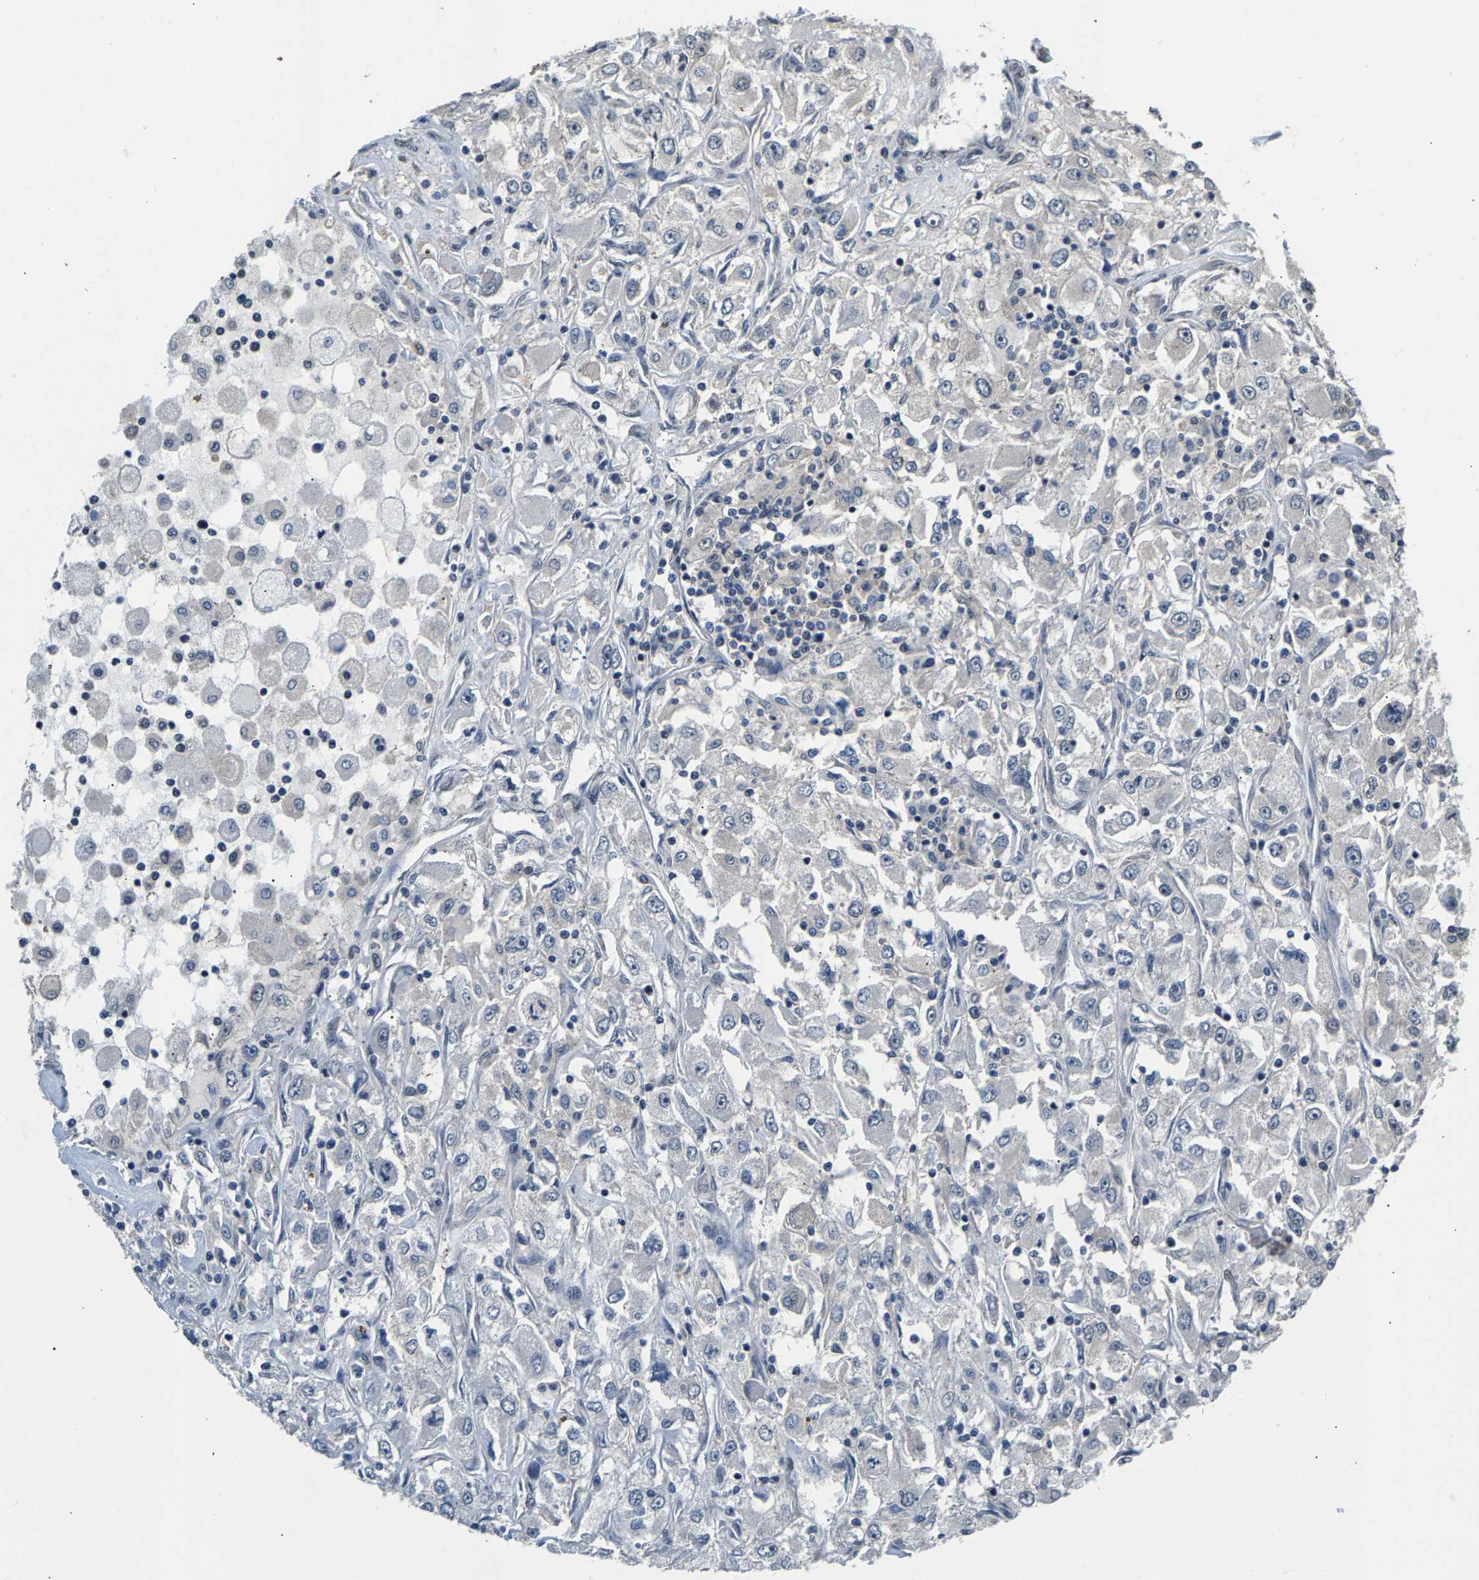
{"staining": {"intensity": "negative", "quantity": "none", "location": "none"}, "tissue": "renal cancer", "cell_type": "Tumor cells", "image_type": "cancer", "snomed": [{"axis": "morphology", "description": "Adenocarcinoma, NOS"}, {"axis": "topography", "description": "Kidney"}], "caption": "Tumor cells show no significant protein staining in renal cancer.", "gene": "RBM33", "patient": {"sex": "female", "age": 52}}